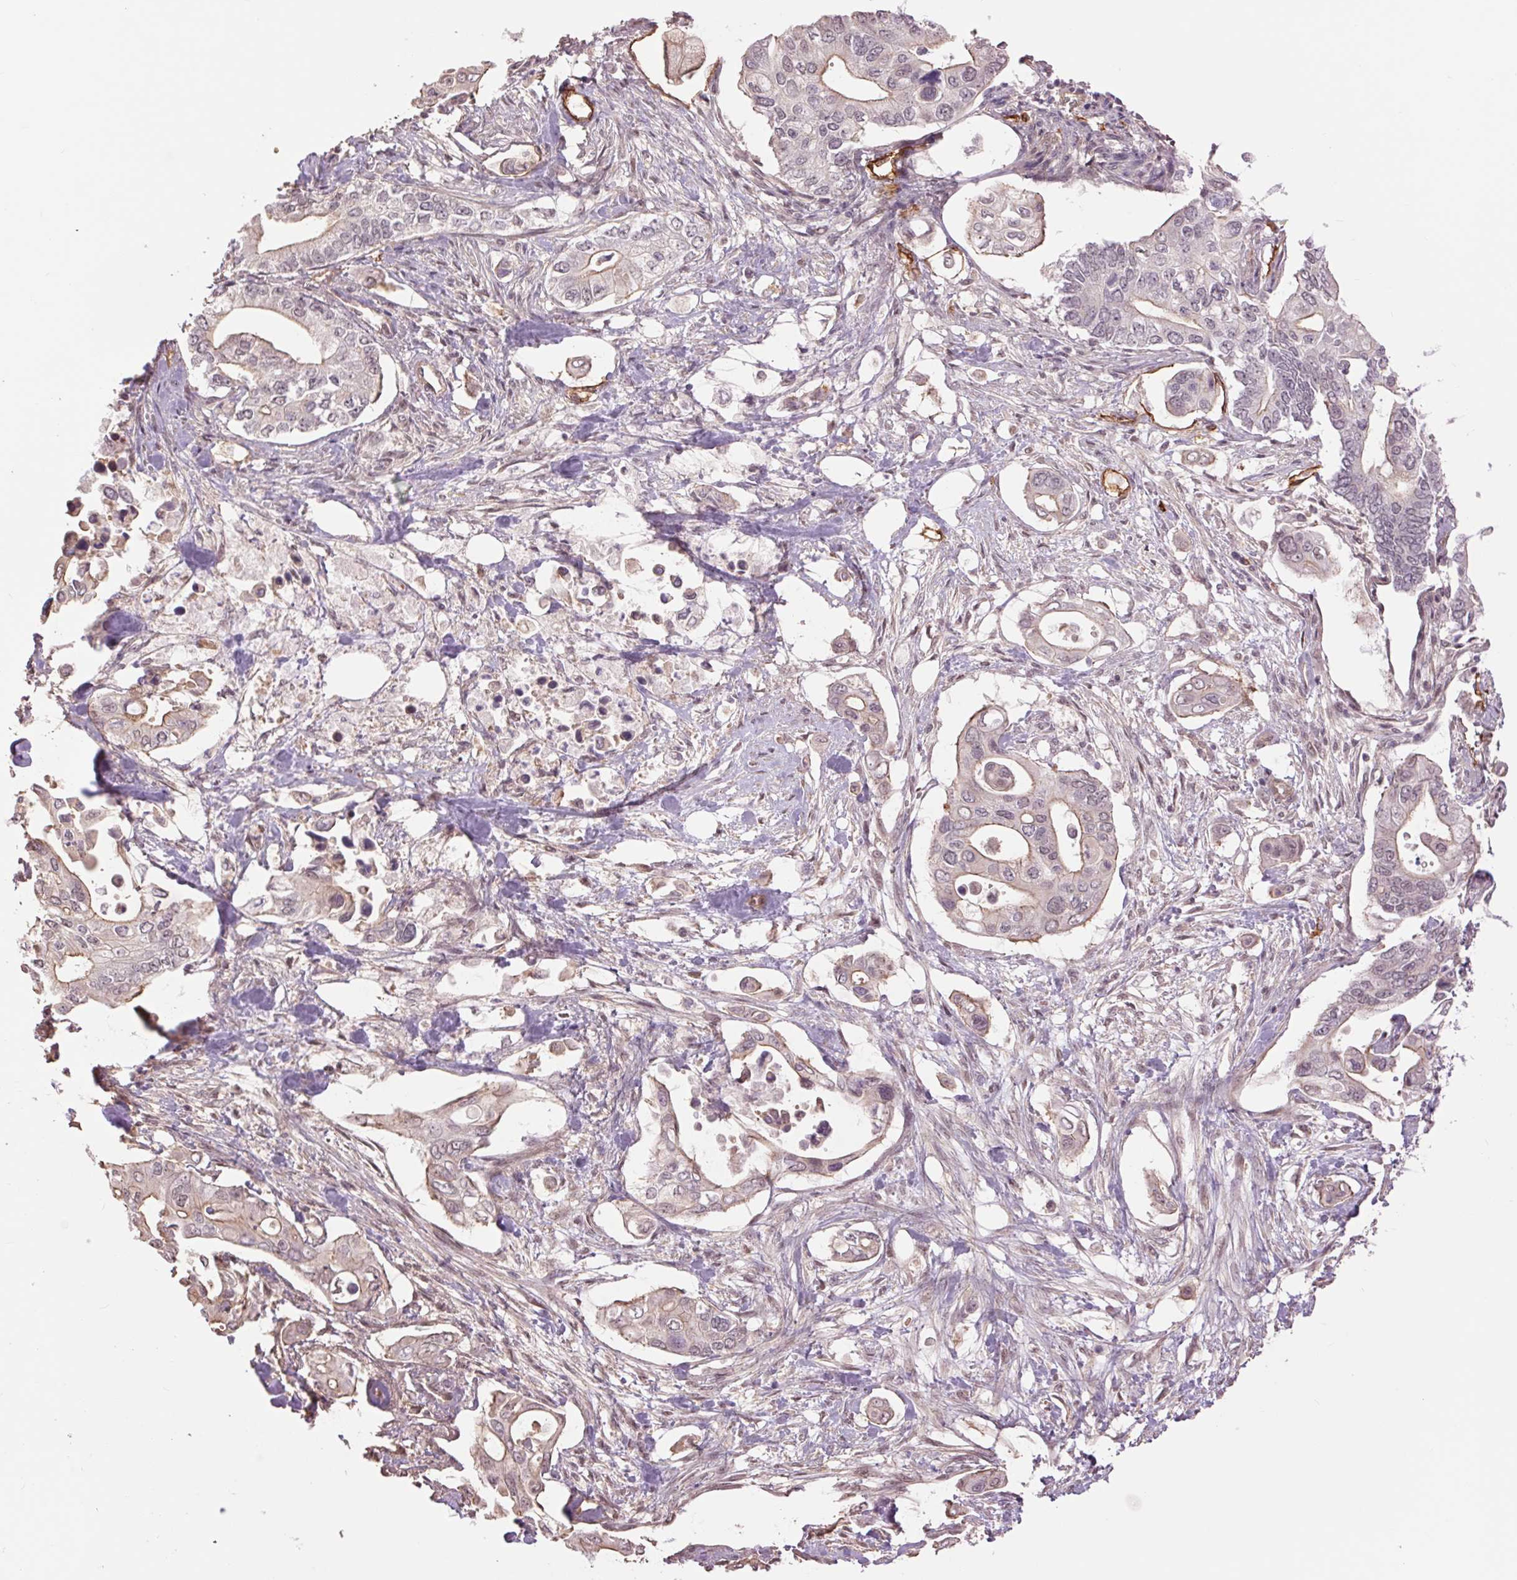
{"staining": {"intensity": "weak", "quantity": "<25%", "location": "cytoplasmic/membranous"}, "tissue": "pancreatic cancer", "cell_type": "Tumor cells", "image_type": "cancer", "snomed": [{"axis": "morphology", "description": "Adenocarcinoma, NOS"}, {"axis": "topography", "description": "Pancreas"}], "caption": "IHC of pancreatic cancer reveals no expression in tumor cells.", "gene": "PALM", "patient": {"sex": "female", "age": 63}}